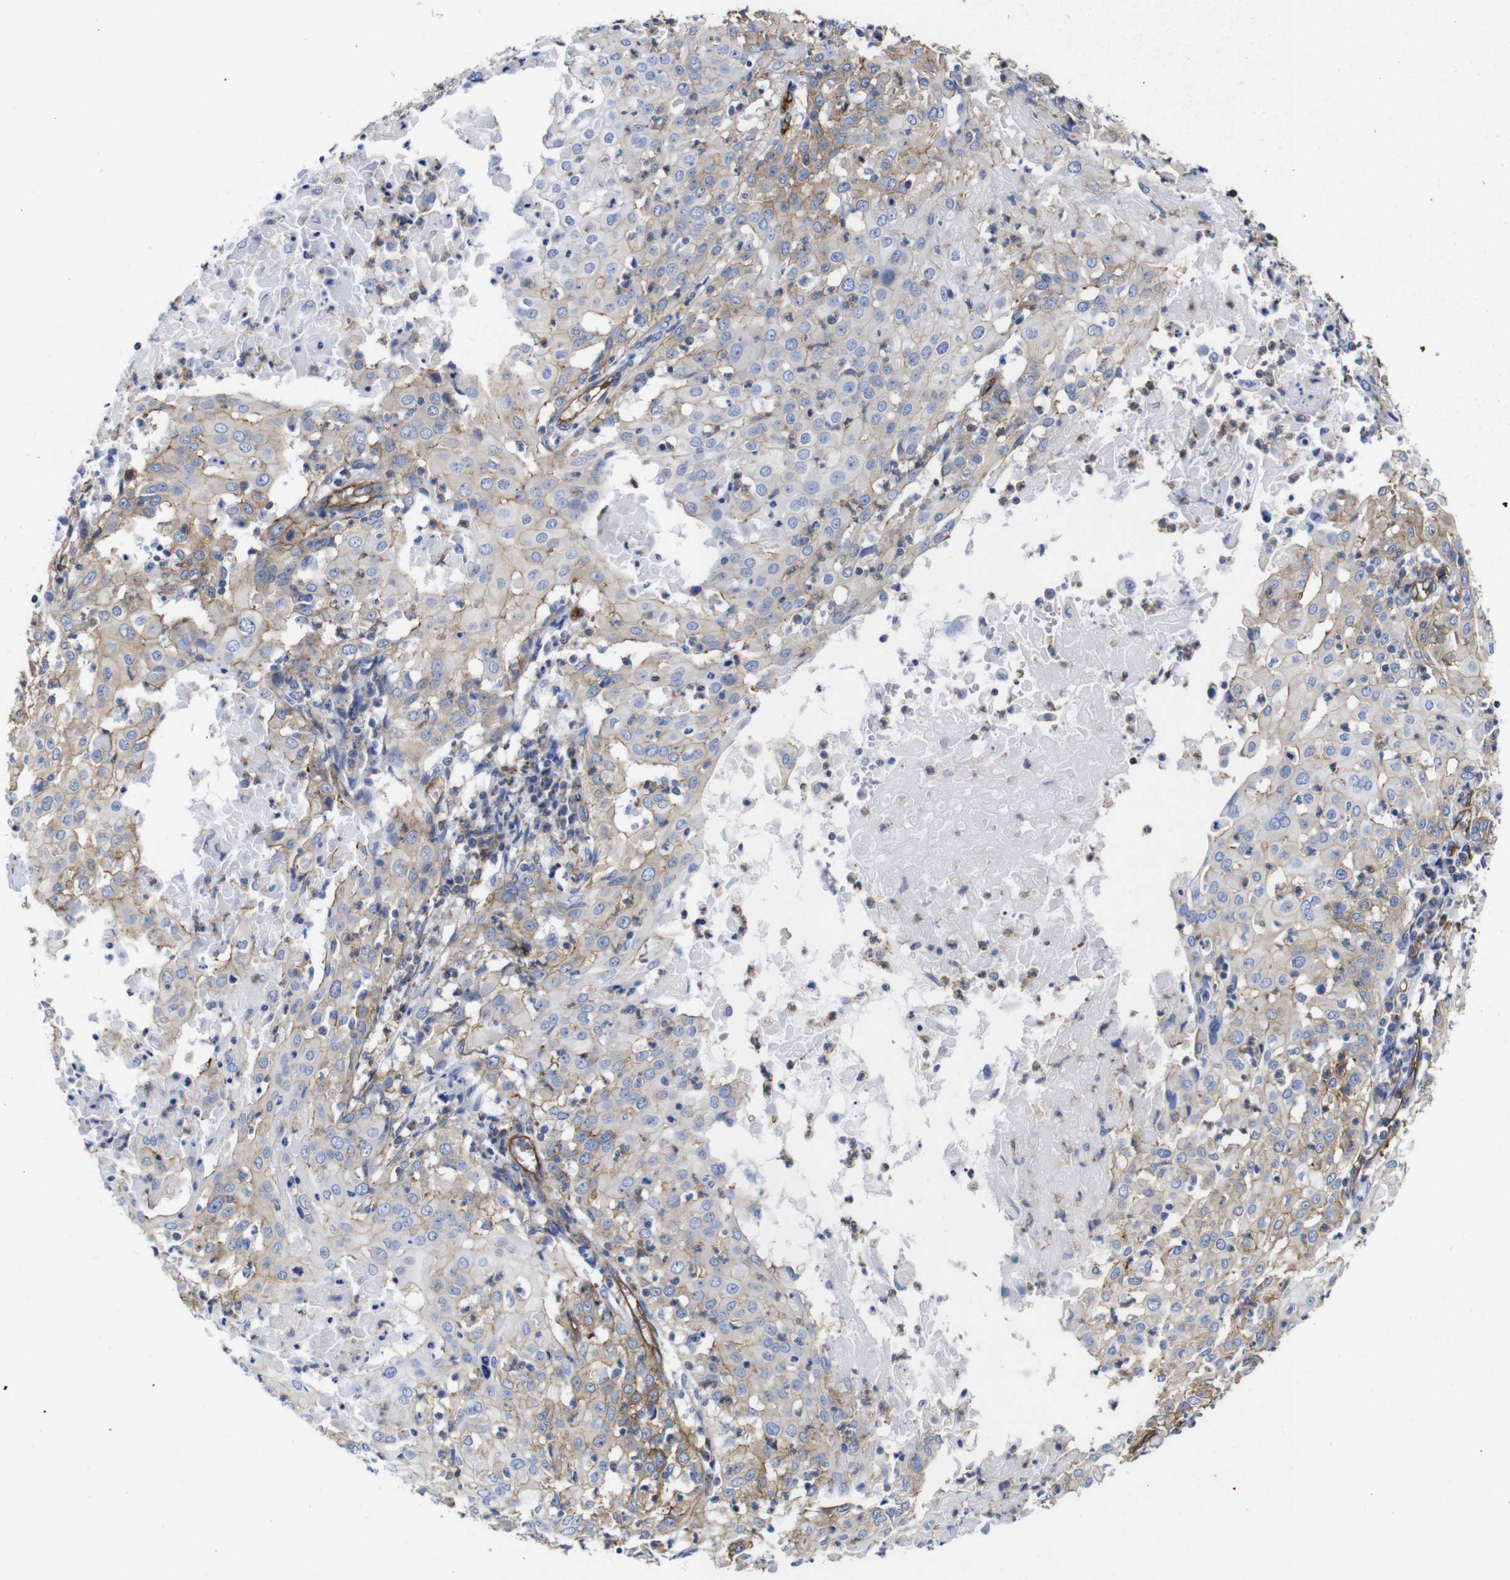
{"staining": {"intensity": "moderate", "quantity": ">75%", "location": "cytoplasmic/membranous"}, "tissue": "cervical cancer", "cell_type": "Tumor cells", "image_type": "cancer", "snomed": [{"axis": "morphology", "description": "Squamous cell carcinoma, NOS"}, {"axis": "topography", "description": "Cervix"}], "caption": "DAB immunohistochemical staining of human cervical cancer shows moderate cytoplasmic/membranous protein expression in approximately >75% of tumor cells. Nuclei are stained in blue.", "gene": "SPTBN1", "patient": {"sex": "female", "age": 39}}